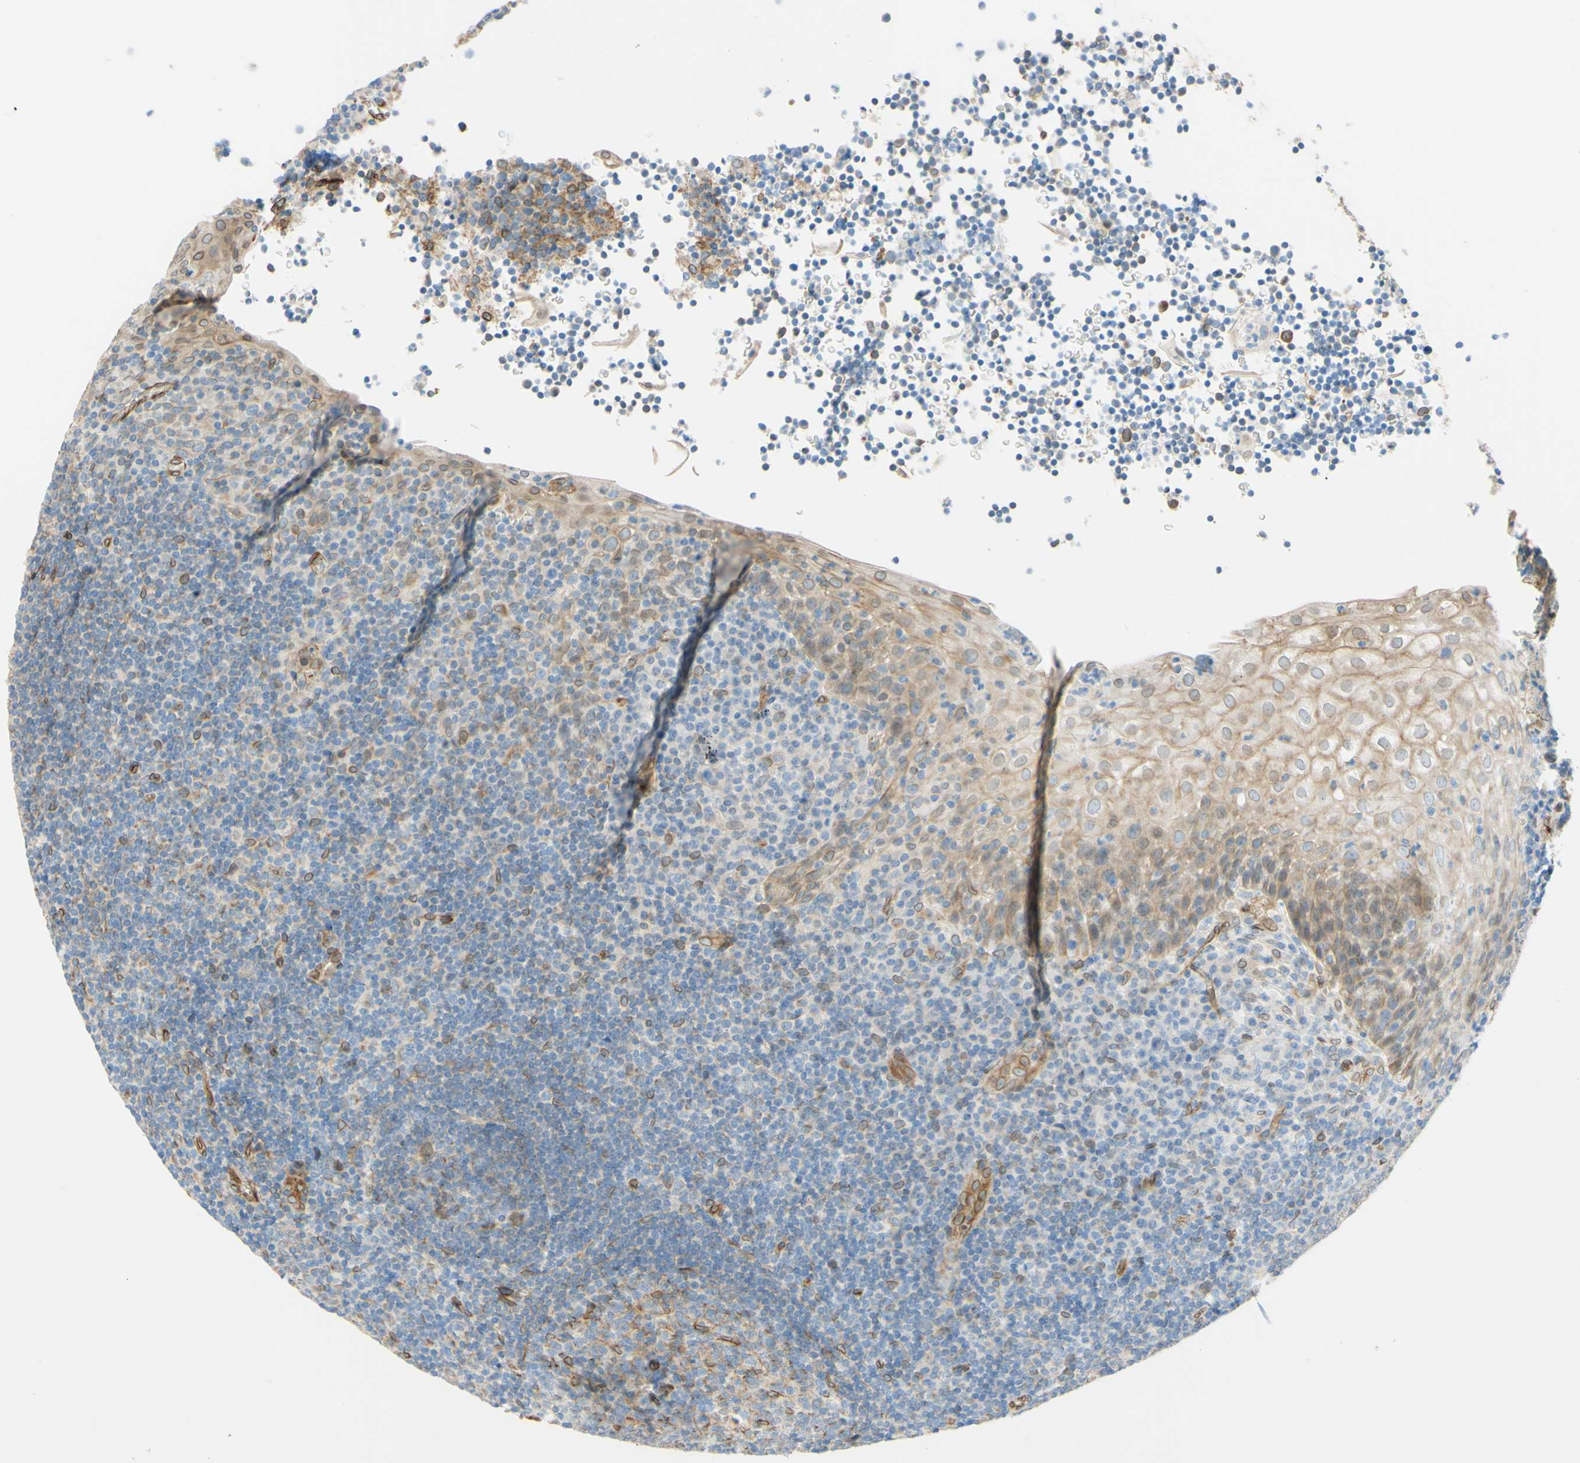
{"staining": {"intensity": "weak", "quantity": "25%-75%", "location": "cytoplasmic/membranous"}, "tissue": "tonsil", "cell_type": "Germinal center cells", "image_type": "normal", "snomed": [{"axis": "morphology", "description": "Normal tissue, NOS"}, {"axis": "topography", "description": "Tonsil"}], "caption": "Protein positivity by immunohistochemistry exhibits weak cytoplasmic/membranous staining in about 25%-75% of germinal center cells in unremarkable tonsil.", "gene": "ENDOD1", "patient": {"sex": "male", "age": 37}}